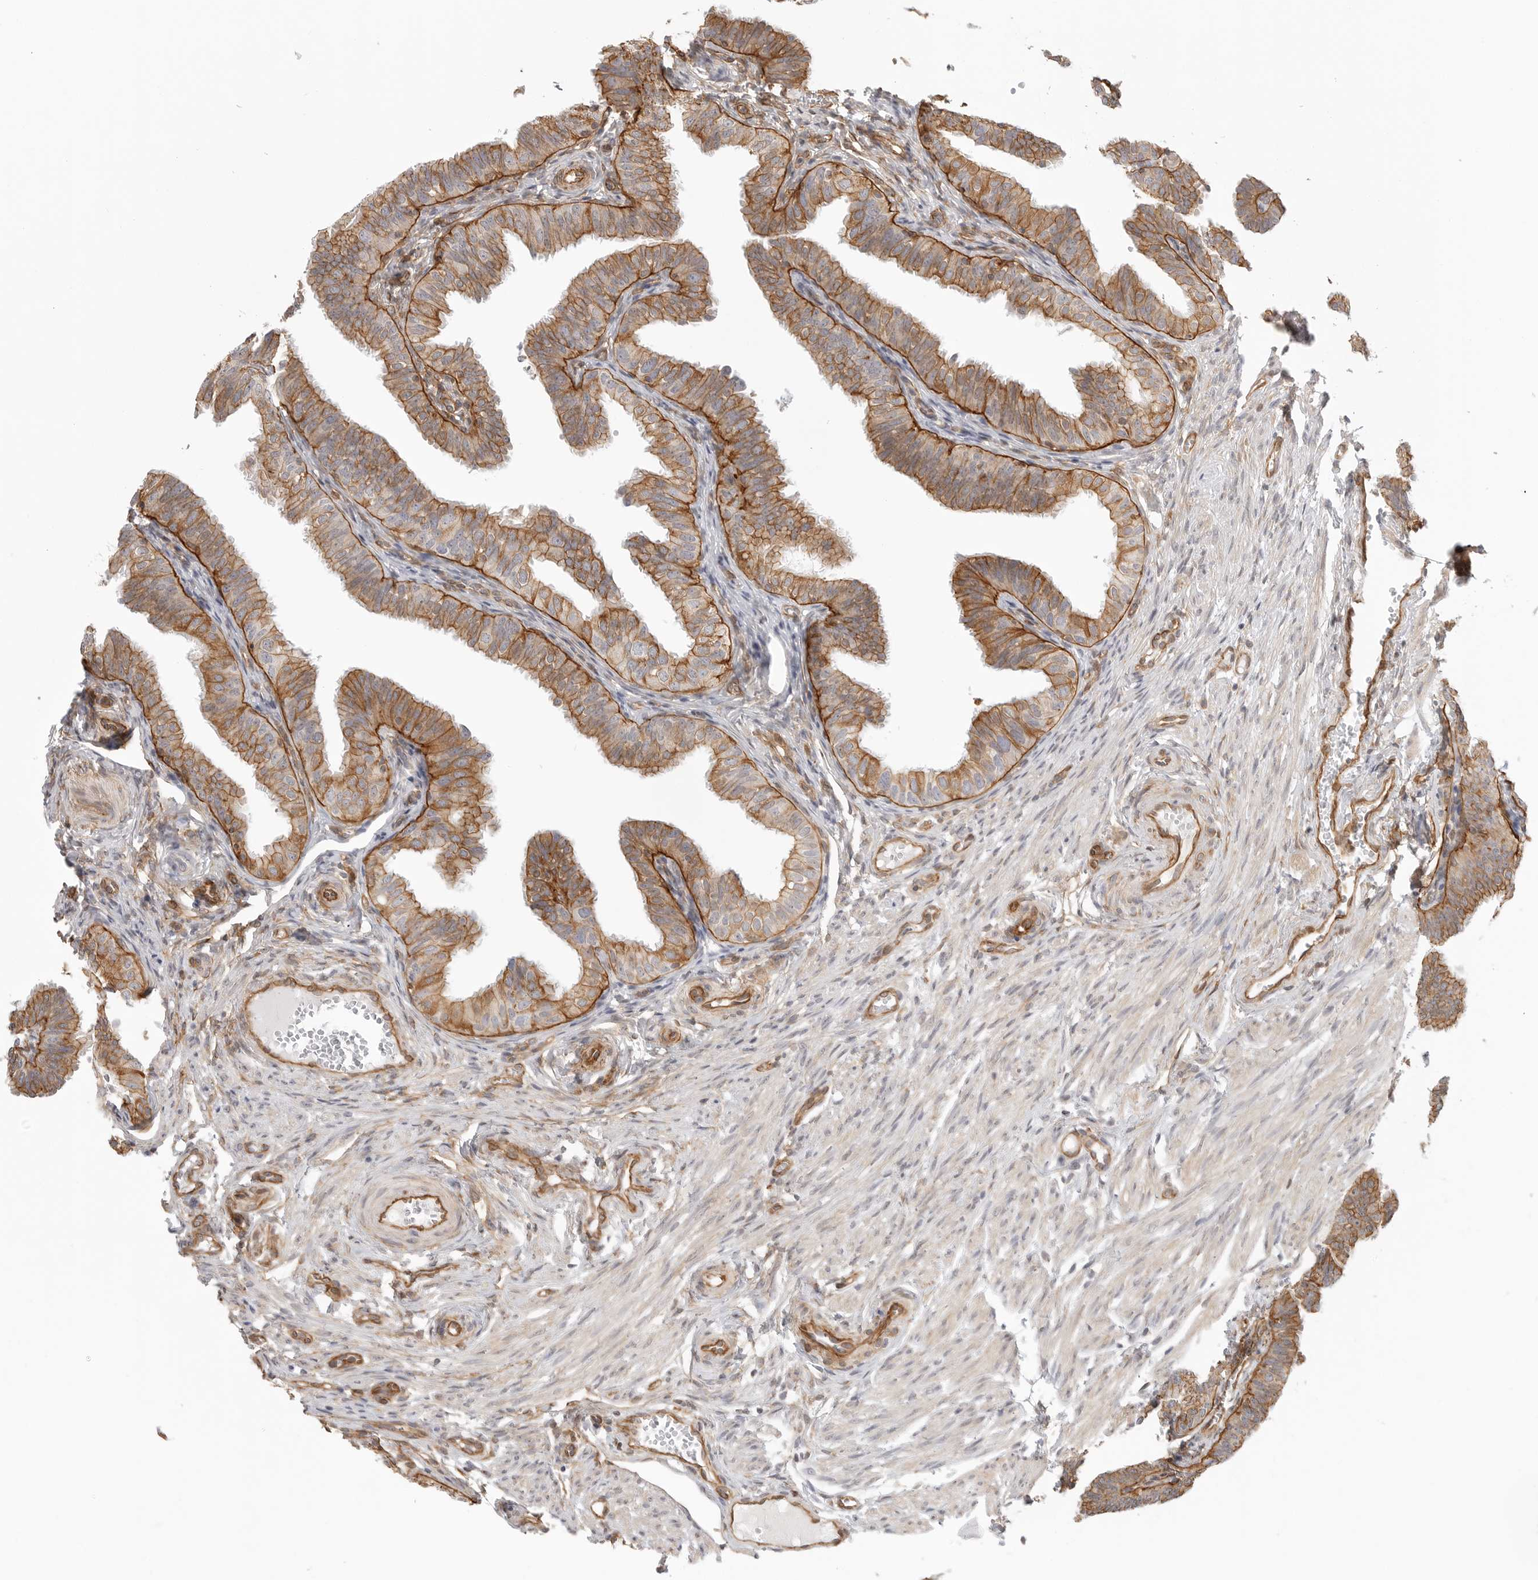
{"staining": {"intensity": "moderate", "quantity": ">75%", "location": "cytoplasmic/membranous"}, "tissue": "fallopian tube", "cell_type": "Glandular cells", "image_type": "normal", "snomed": [{"axis": "morphology", "description": "Normal tissue, NOS"}, {"axis": "topography", "description": "Fallopian tube"}], "caption": "A medium amount of moderate cytoplasmic/membranous expression is seen in approximately >75% of glandular cells in benign fallopian tube.", "gene": "ATOH7", "patient": {"sex": "female", "age": 35}}